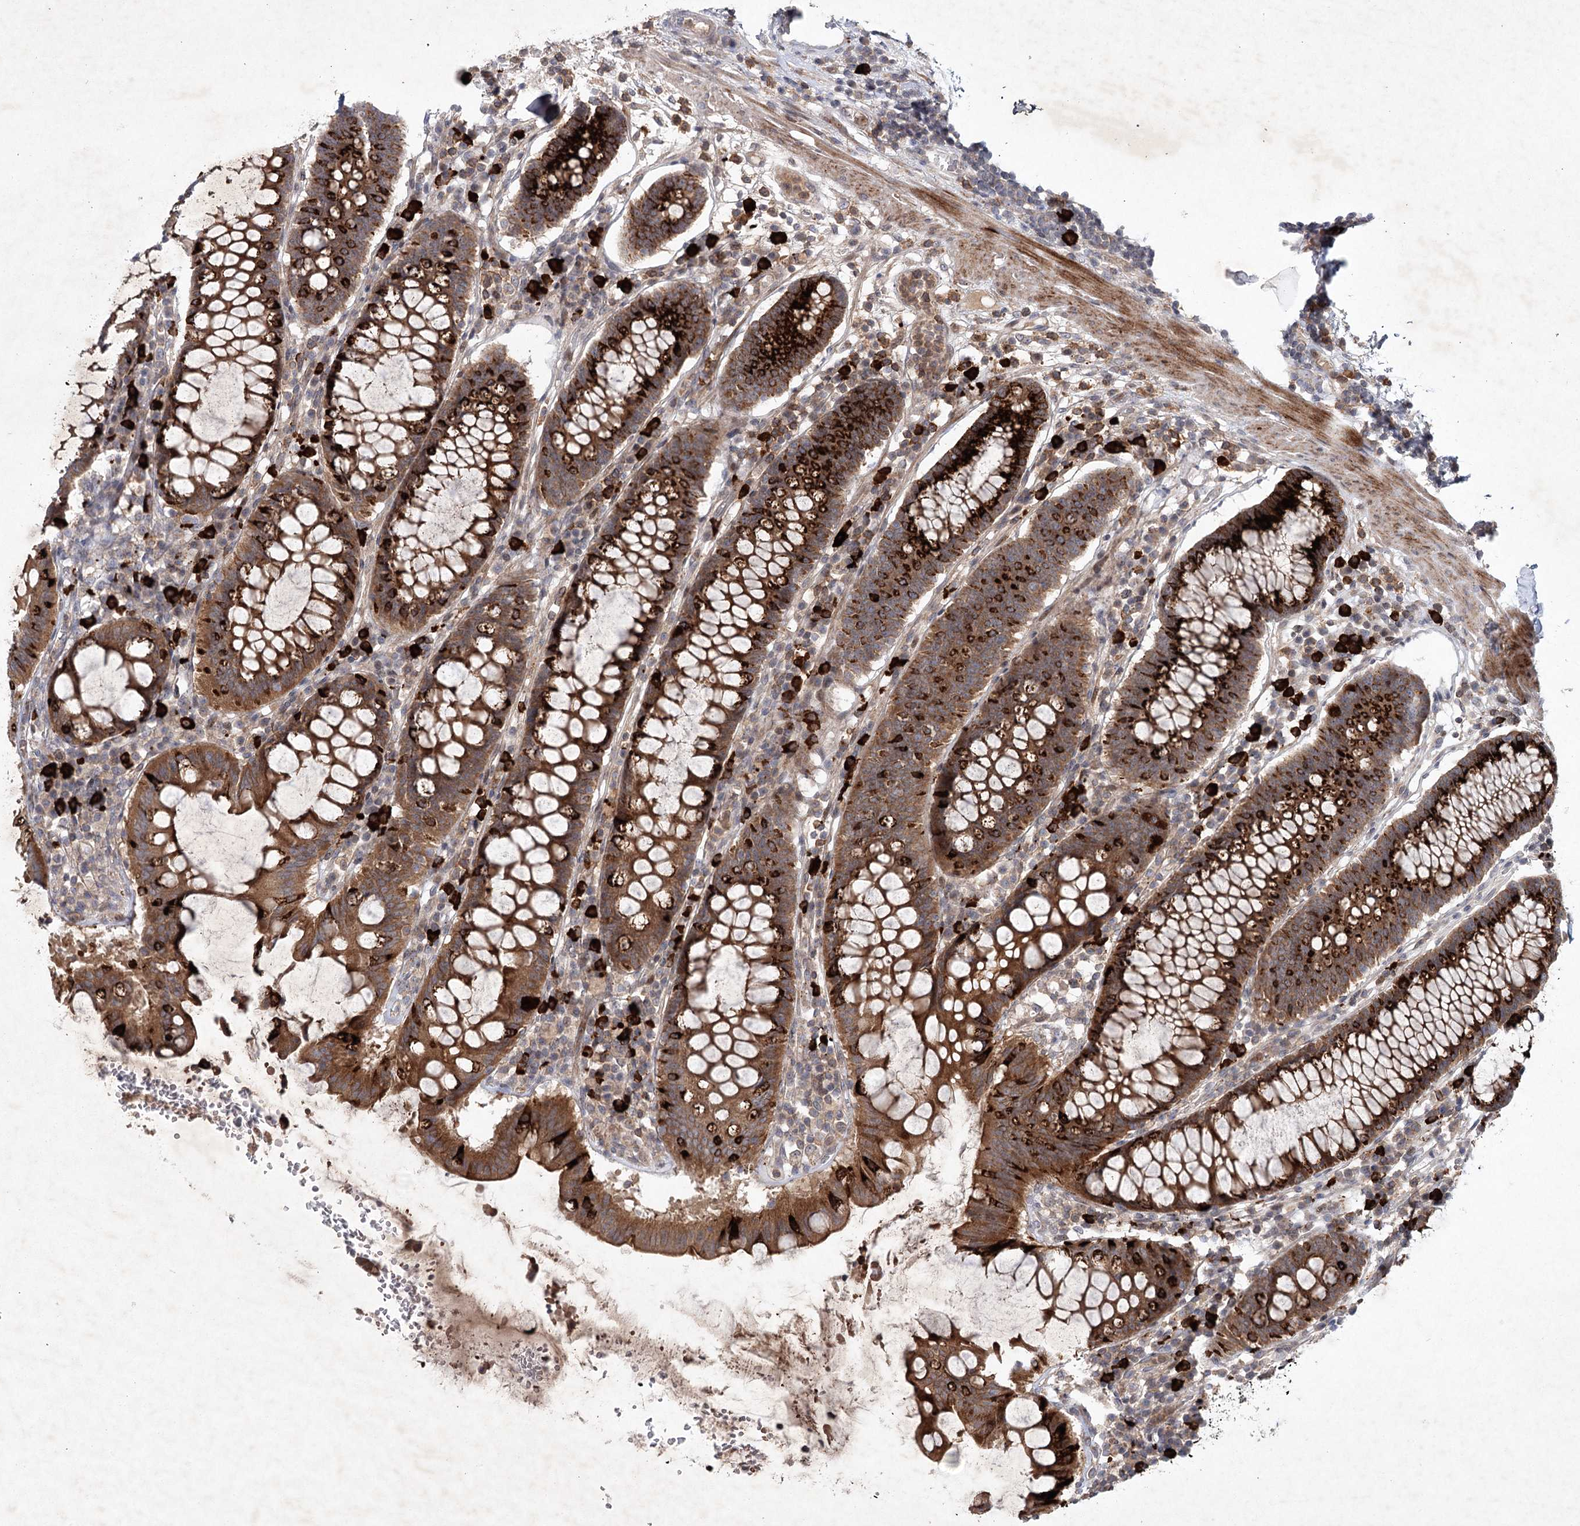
{"staining": {"intensity": "strong", "quantity": ">75%", "location": "cytoplasmic/membranous"}, "tissue": "colorectal cancer", "cell_type": "Tumor cells", "image_type": "cancer", "snomed": [{"axis": "morphology", "description": "Normal tissue, NOS"}, {"axis": "morphology", "description": "Adenocarcinoma, NOS"}, {"axis": "topography", "description": "Colon"}], "caption": "The photomicrograph exhibits staining of colorectal adenocarcinoma, revealing strong cytoplasmic/membranous protein staining (brown color) within tumor cells.", "gene": "MAP3K13", "patient": {"sex": "female", "age": 75}}